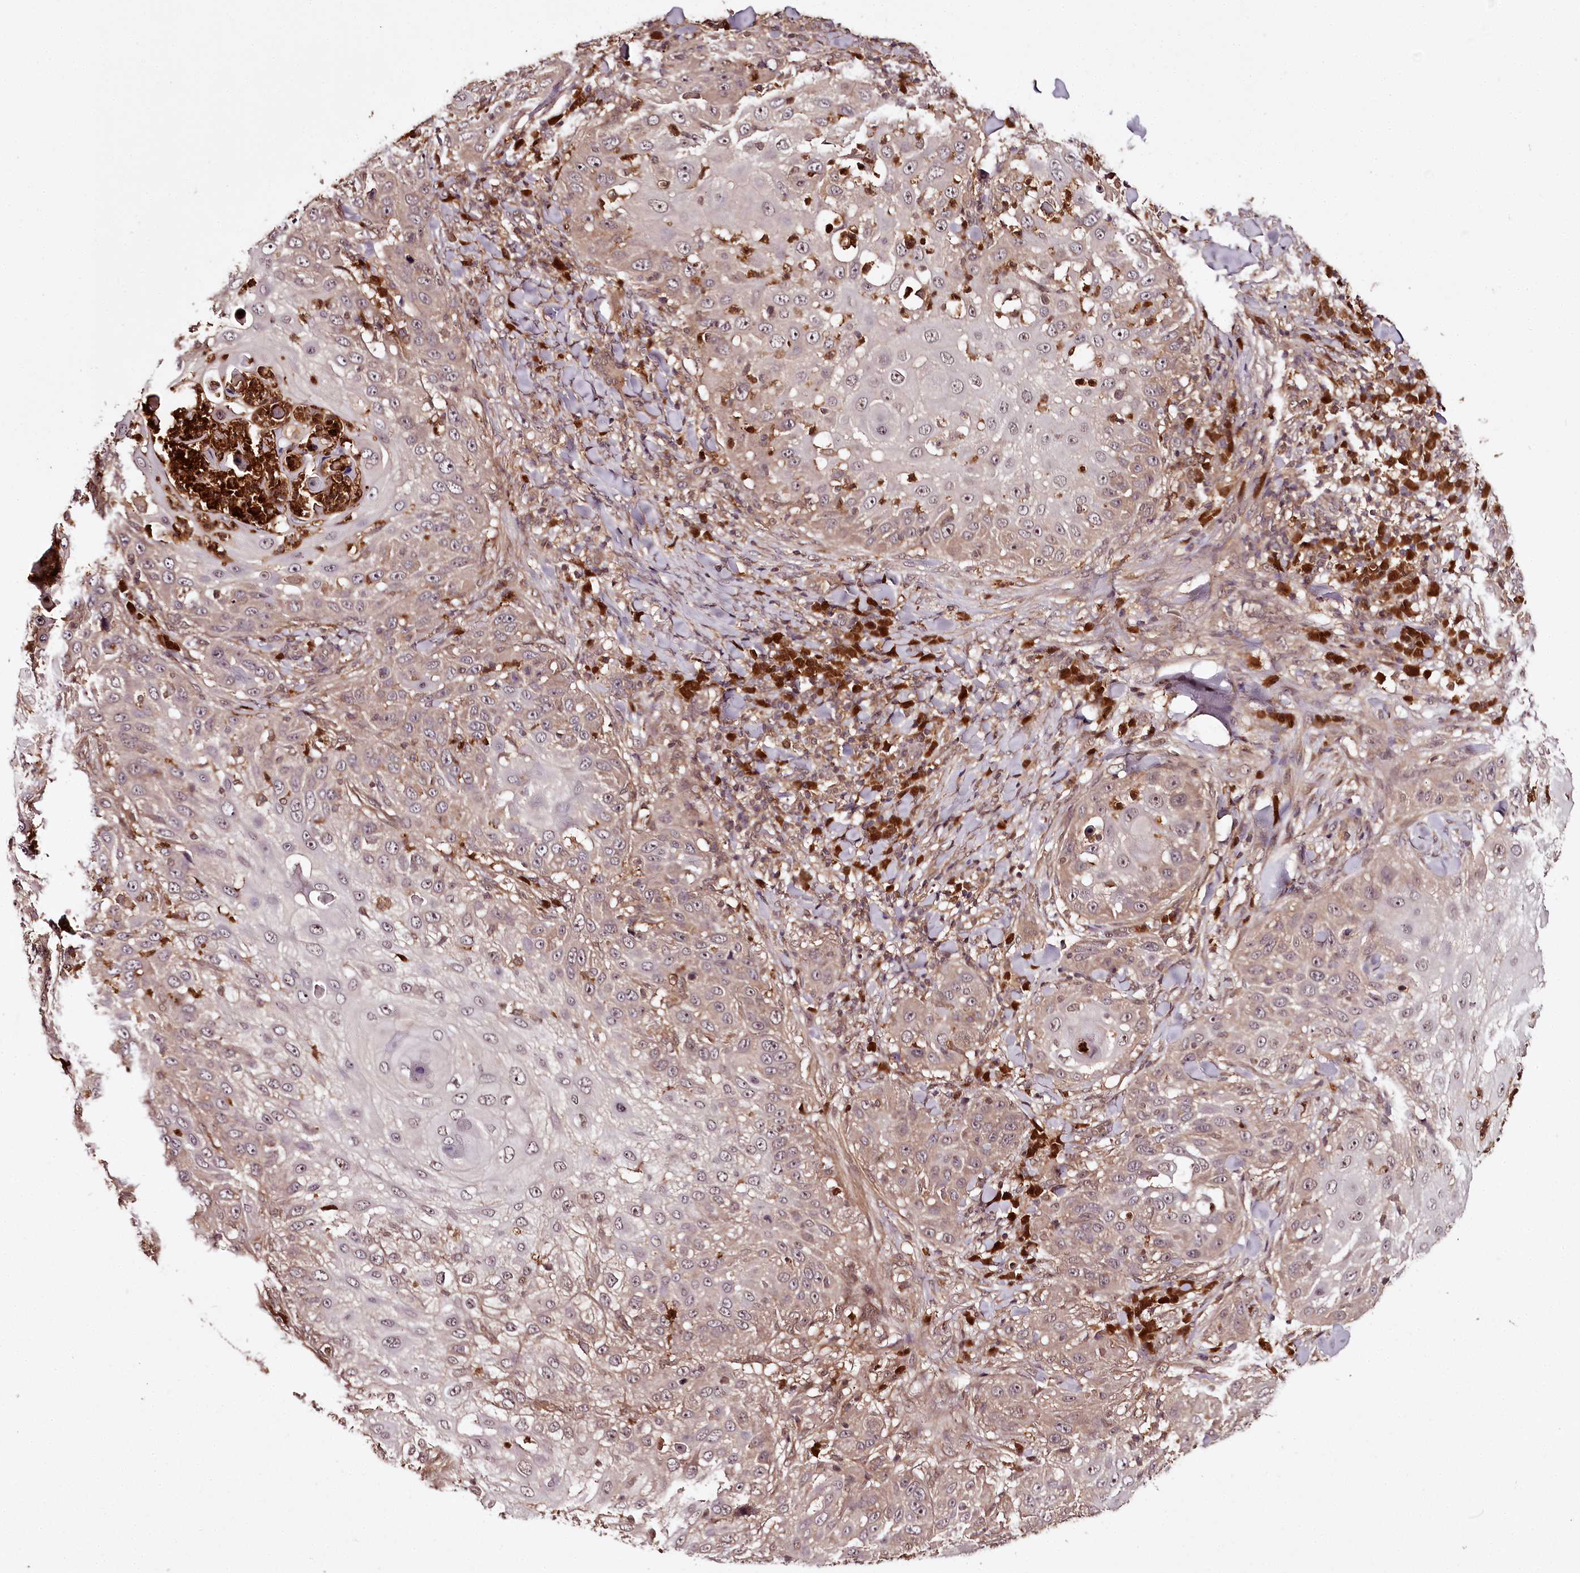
{"staining": {"intensity": "weak", "quantity": "25%-75%", "location": "cytoplasmic/membranous"}, "tissue": "skin cancer", "cell_type": "Tumor cells", "image_type": "cancer", "snomed": [{"axis": "morphology", "description": "Squamous cell carcinoma, NOS"}, {"axis": "topography", "description": "Skin"}], "caption": "Immunohistochemistry (IHC) (DAB) staining of human skin cancer (squamous cell carcinoma) exhibits weak cytoplasmic/membranous protein positivity in approximately 25%-75% of tumor cells.", "gene": "TTC12", "patient": {"sex": "female", "age": 44}}